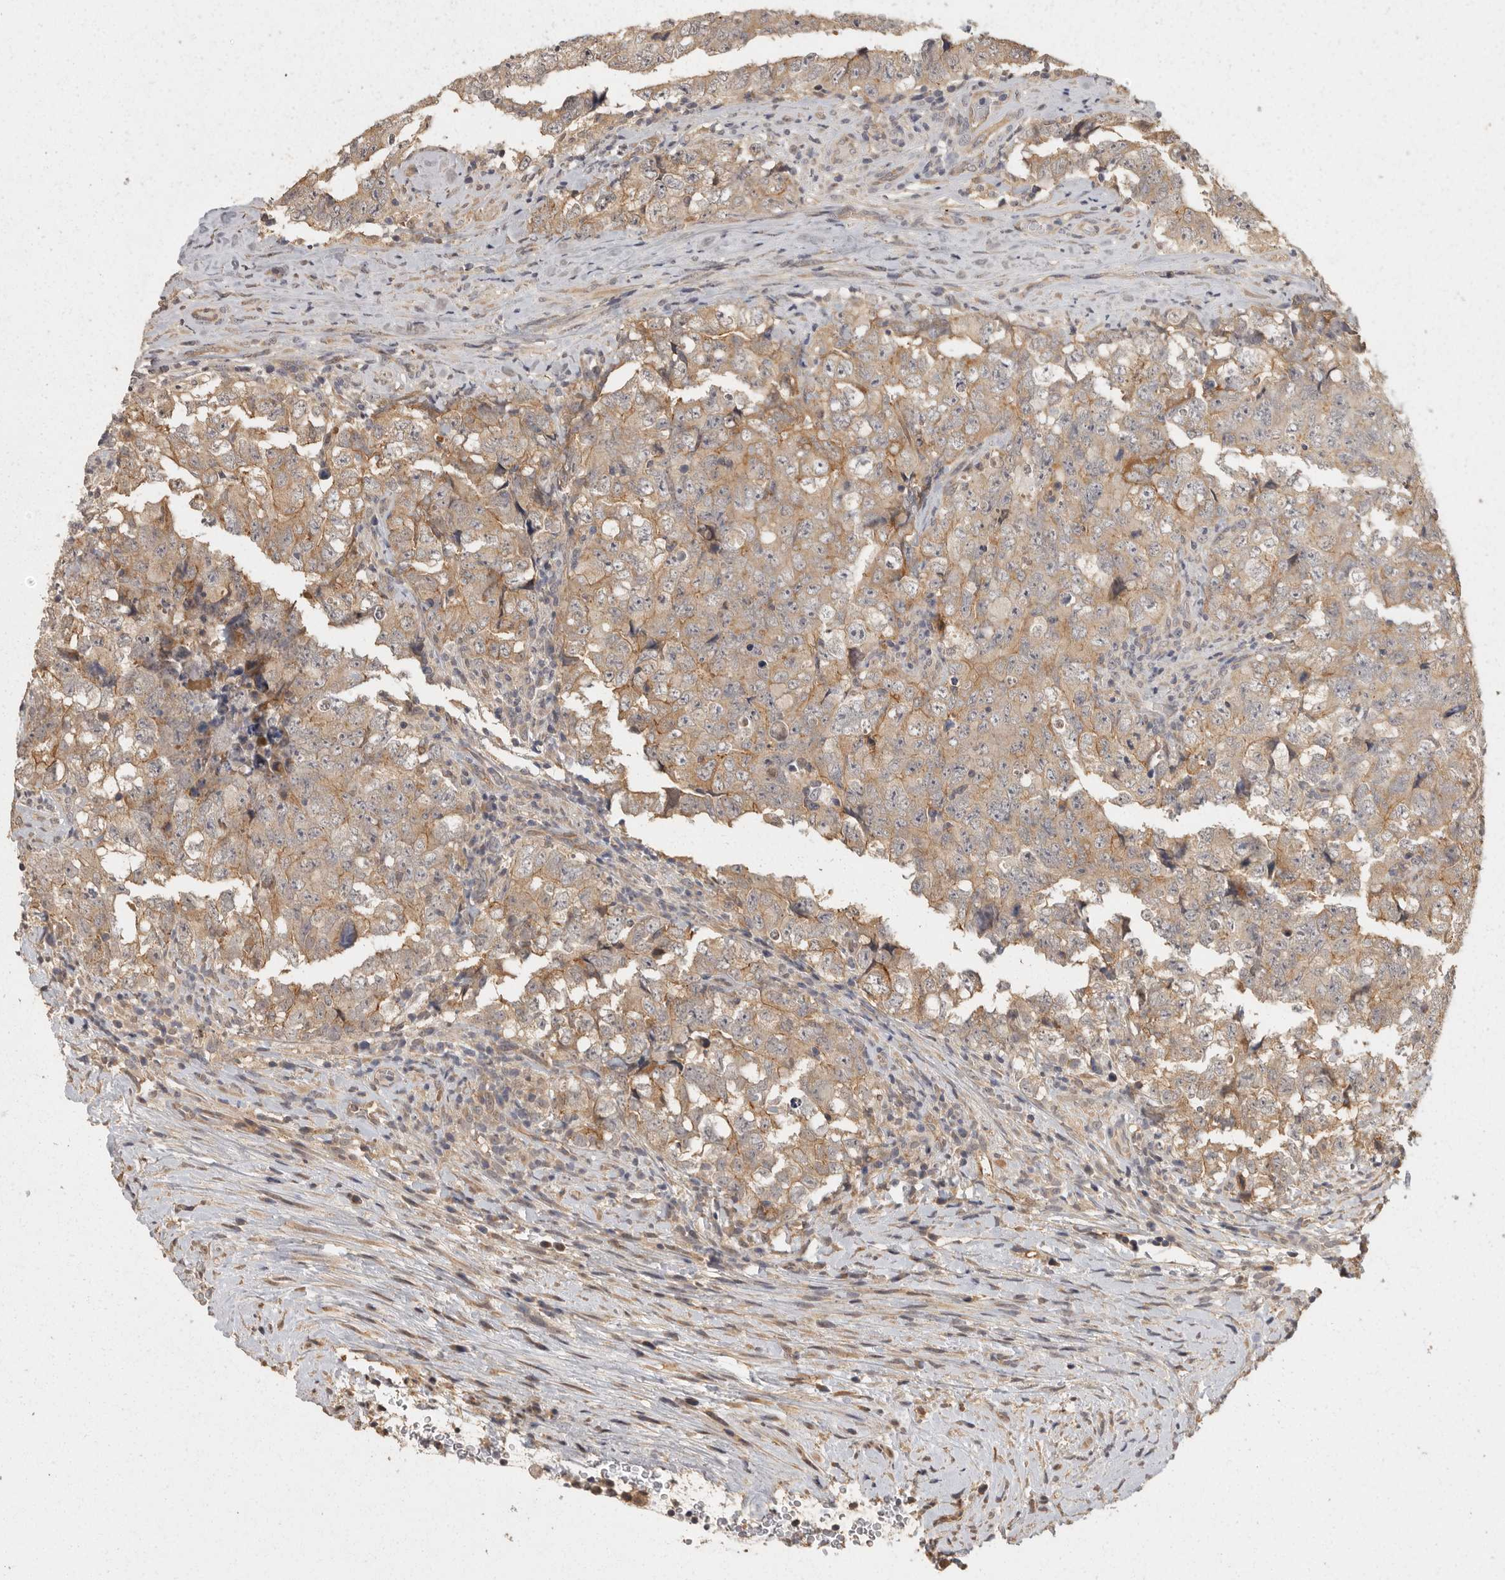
{"staining": {"intensity": "weak", "quantity": ">75%", "location": "cytoplasmic/membranous"}, "tissue": "testis cancer", "cell_type": "Tumor cells", "image_type": "cancer", "snomed": [{"axis": "morphology", "description": "Carcinoma, Embryonal, NOS"}, {"axis": "topography", "description": "Testis"}], "caption": "This is an image of immunohistochemistry staining of testis cancer (embryonal carcinoma), which shows weak staining in the cytoplasmic/membranous of tumor cells.", "gene": "BAIAP2", "patient": {"sex": "male", "age": 26}}